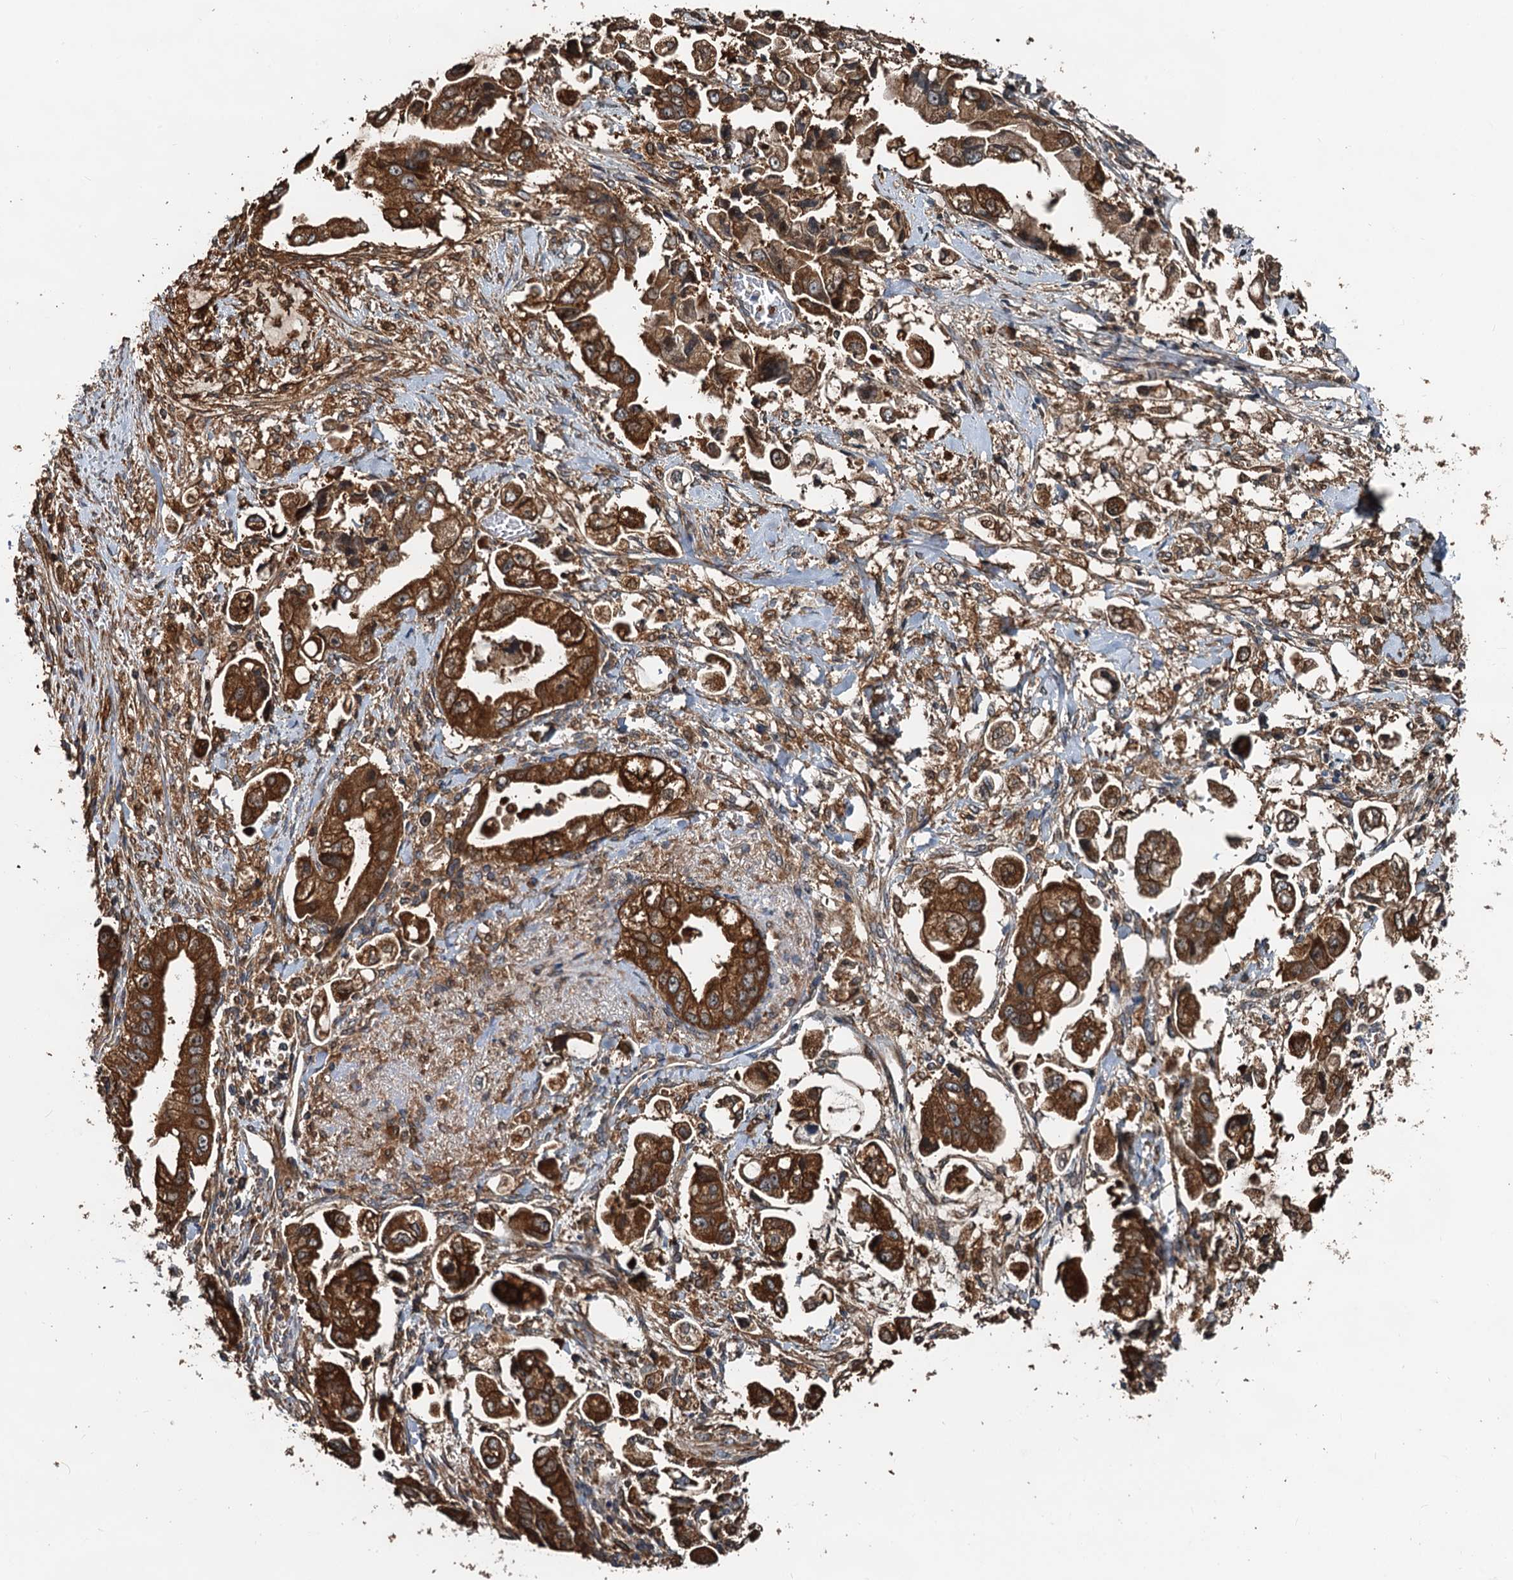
{"staining": {"intensity": "strong", "quantity": ">75%", "location": "cytoplasmic/membranous"}, "tissue": "stomach cancer", "cell_type": "Tumor cells", "image_type": "cancer", "snomed": [{"axis": "morphology", "description": "Adenocarcinoma, NOS"}, {"axis": "topography", "description": "Stomach"}], "caption": "Brown immunohistochemical staining in human adenocarcinoma (stomach) shows strong cytoplasmic/membranous expression in about >75% of tumor cells.", "gene": "USP6NL", "patient": {"sex": "male", "age": 62}}